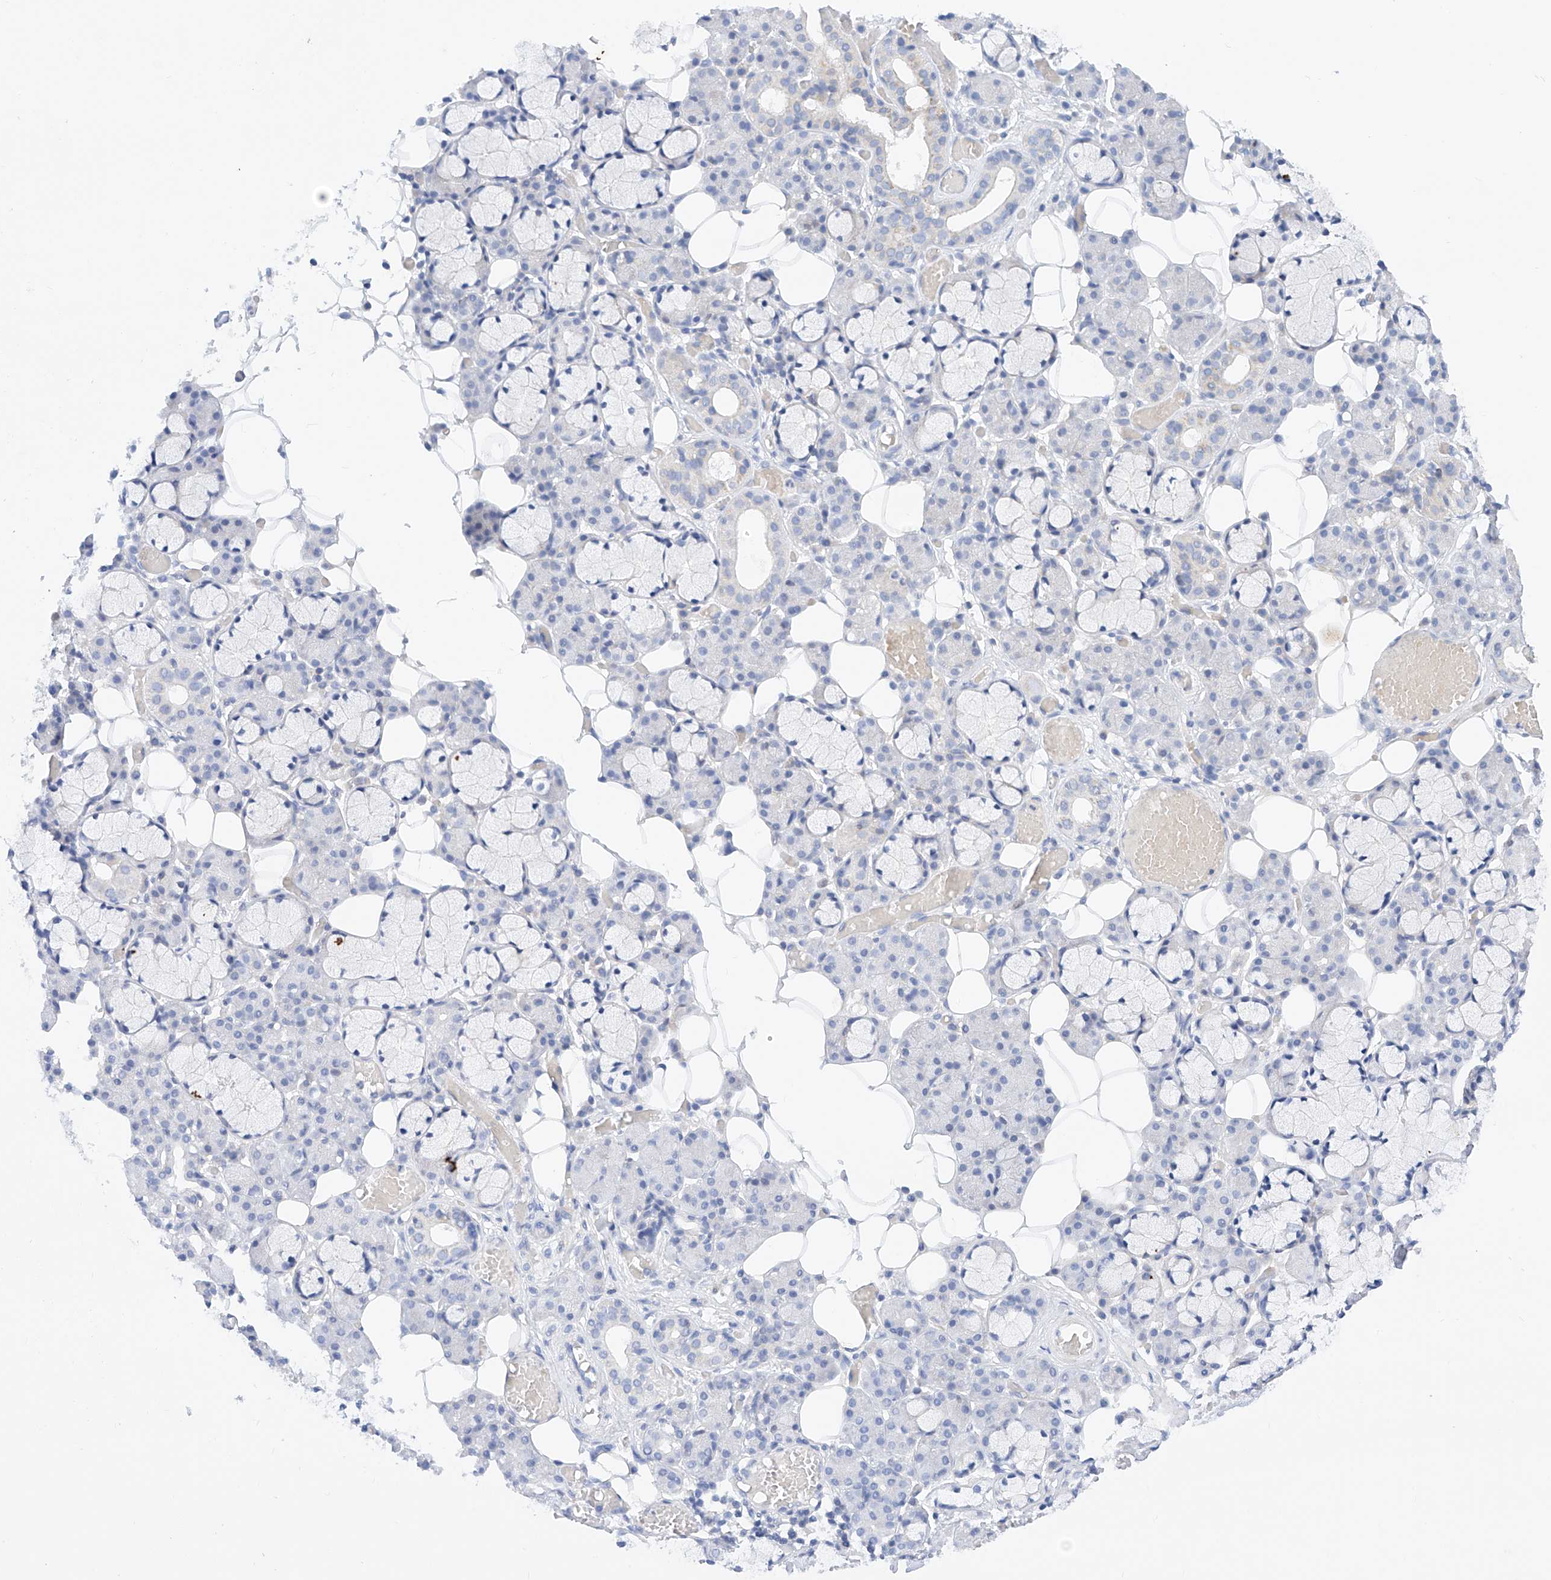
{"staining": {"intensity": "negative", "quantity": "none", "location": "none"}, "tissue": "salivary gland", "cell_type": "Glandular cells", "image_type": "normal", "snomed": [{"axis": "morphology", "description": "Normal tissue, NOS"}, {"axis": "topography", "description": "Salivary gland"}], "caption": "The immunohistochemistry (IHC) image has no significant staining in glandular cells of salivary gland. The staining was performed using DAB (3,3'-diaminobenzidine) to visualize the protein expression in brown, while the nuclei were stained in blue with hematoxylin (Magnification: 20x).", "gene": "NR1D1", "patient": {"sex": "male", "age": 63}}